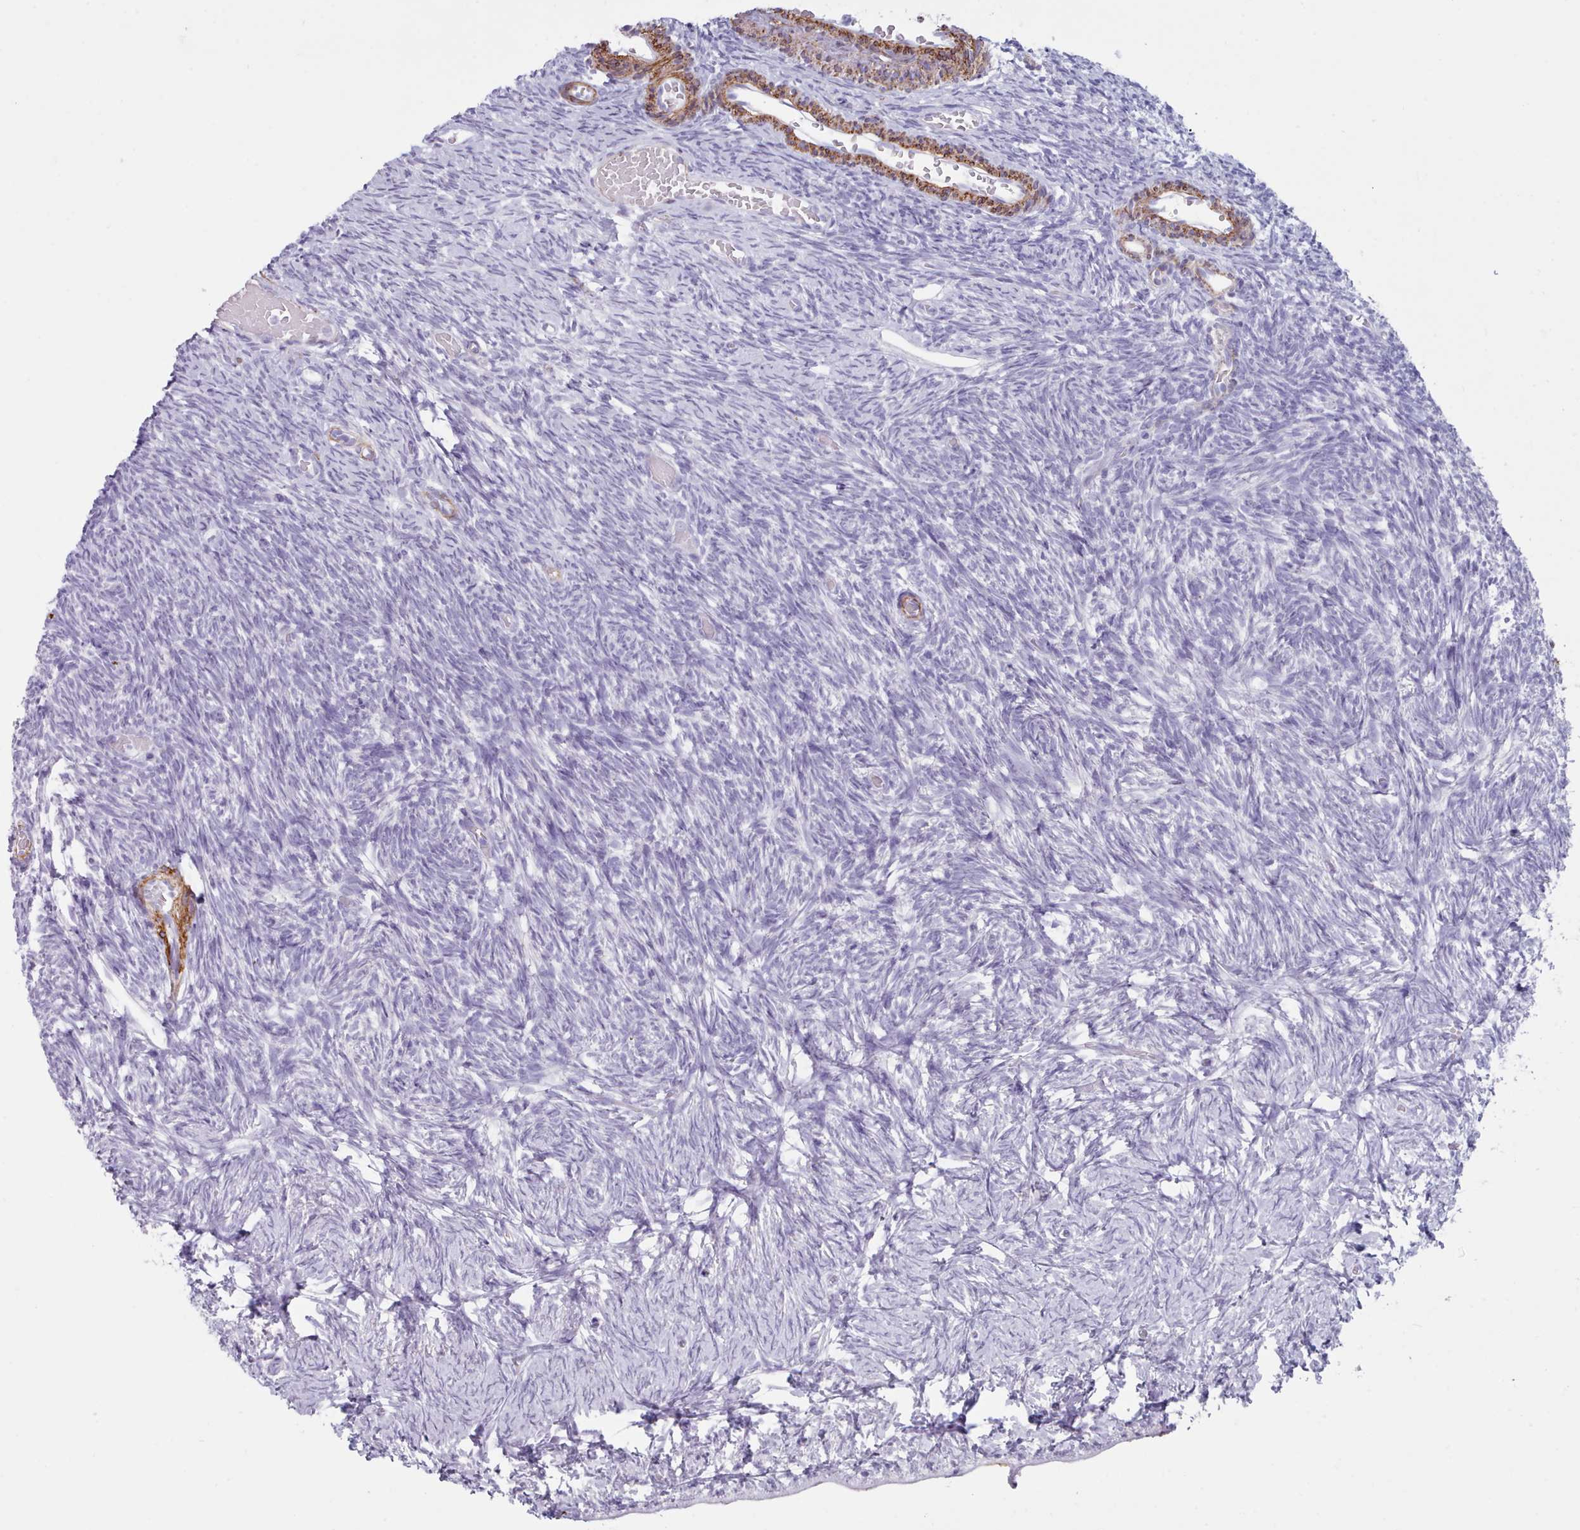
{"staining": {"intensity": "negative", "quantity": "none", "location": "none"}, "tissue": "ovary", "cell_type": "Ovarian stroma cells", "image_type": "normal", "snomed": [{"axis": "morphology", "description": "Normal tissue, NOS"}, {"axis": "topography", "description": "Ovary"}], "caption": "An immunohistochemistry photomicrograph of benign ovary is shown. There is no staining in ovarian stroma cells of ovary. (DAB (3,3'-diaminobenzidine) immunohistochemistry (IHC) visualized using brightfield microscopy, high magnification).", "gene": "FPGS", "patient": {"sex": "female", "age": 39}}